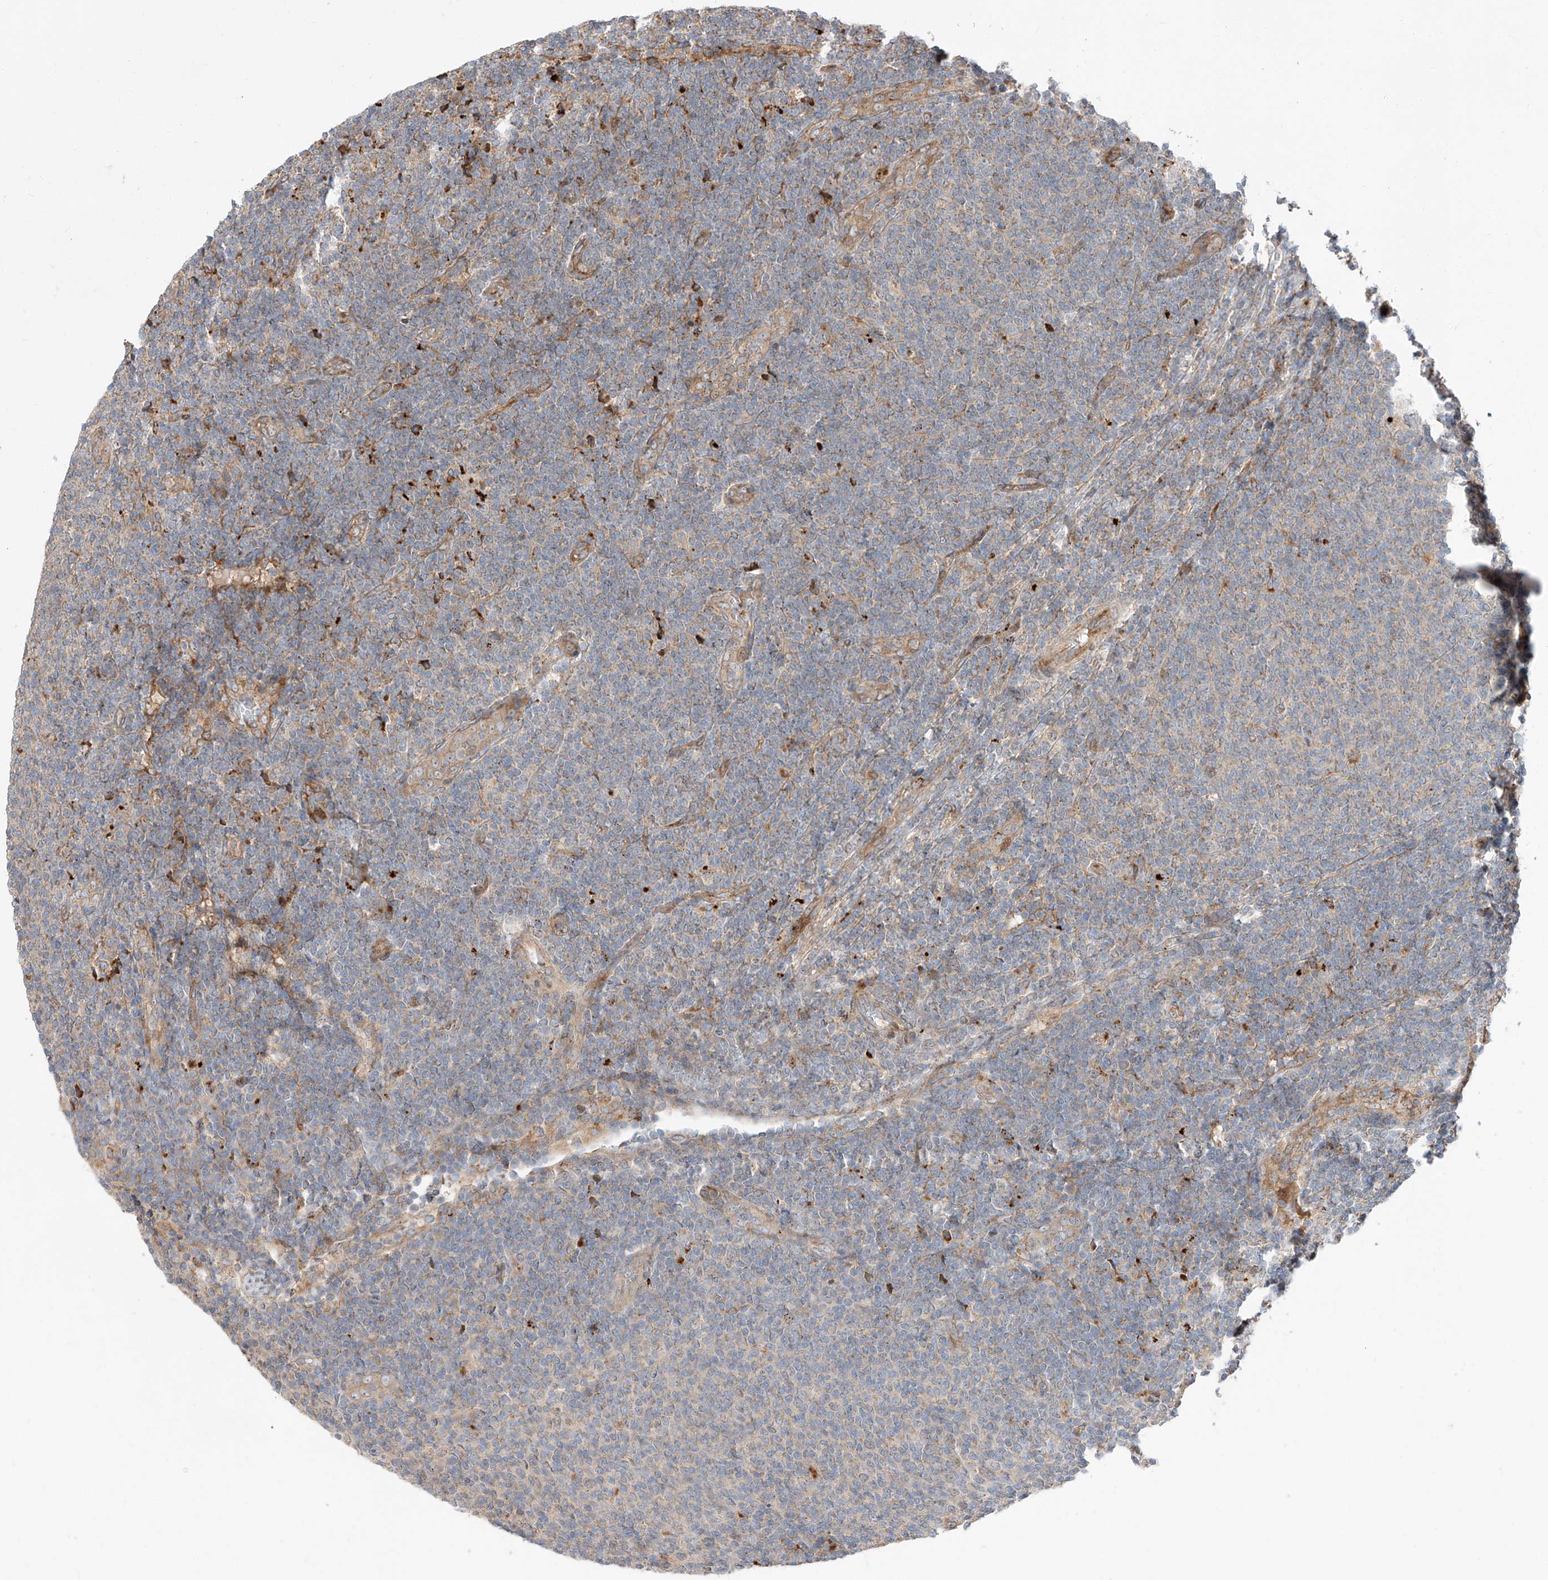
{"staining": {"intensity": "weak", "quantity": "<25%", "location": "cytoplasmic/membranous"}, "tissue": "lymphoma", "cell_type": "Tumor cells", "image_type": "cancer", "snomed": [{"axis": "morphology", "description": "Malignant lymphoma, non-Hodgkin's type, Low grade"}, {"axis": "topography", "description": "Lymph node"}], "caption": "The immunohistochemistry histopathology image has no significant staining in tumor cells of low-grade malignant lymphoma, non-Hodgkin's type tissue.", "gene": "DIRAS3", "patient": {"sex": "male", "age": 66}}